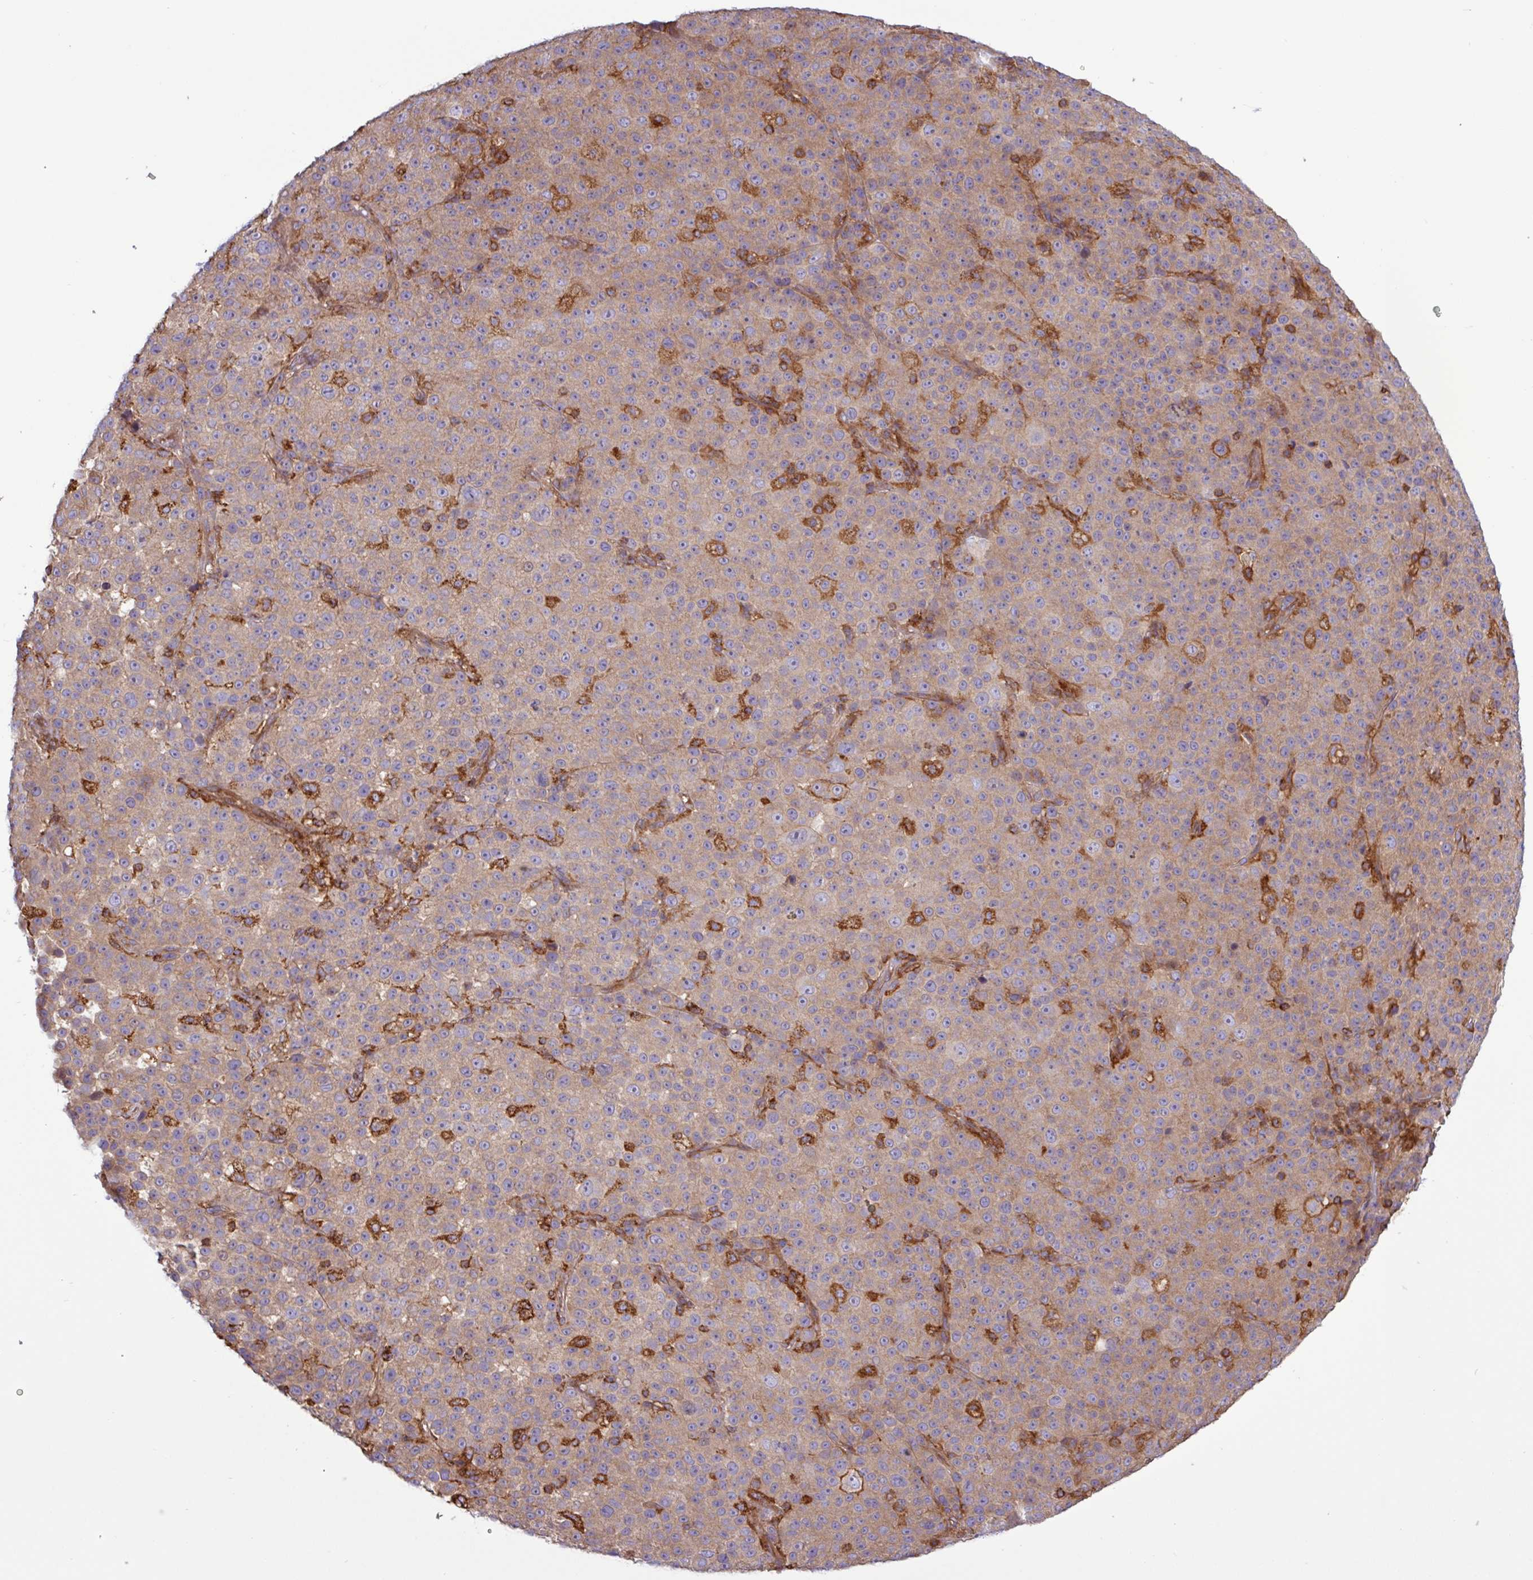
{"staining": {"intensity": "weak", "quantity": ">75%", "location": "cytoplasmic/membranous"}, "tissue": "melanoma", "cell_type": "Tumor cells", "image_type": "cancer", "snomed": [{"axis": "morphology", "description": "Malignant melanoma, Metastatic site"}, {"axis": "topography", "description": "Skin"}, {"axis": "topography", "description": "Lymph node"}], "caption": "Immunohistochemical staining of melanoma shows low levels of weak cytoplasmic/membranous protein positivity in approximately >75% of tumor cells.", "gene": "ACTR3", "patient": {"sex": "male", "age": 66}}